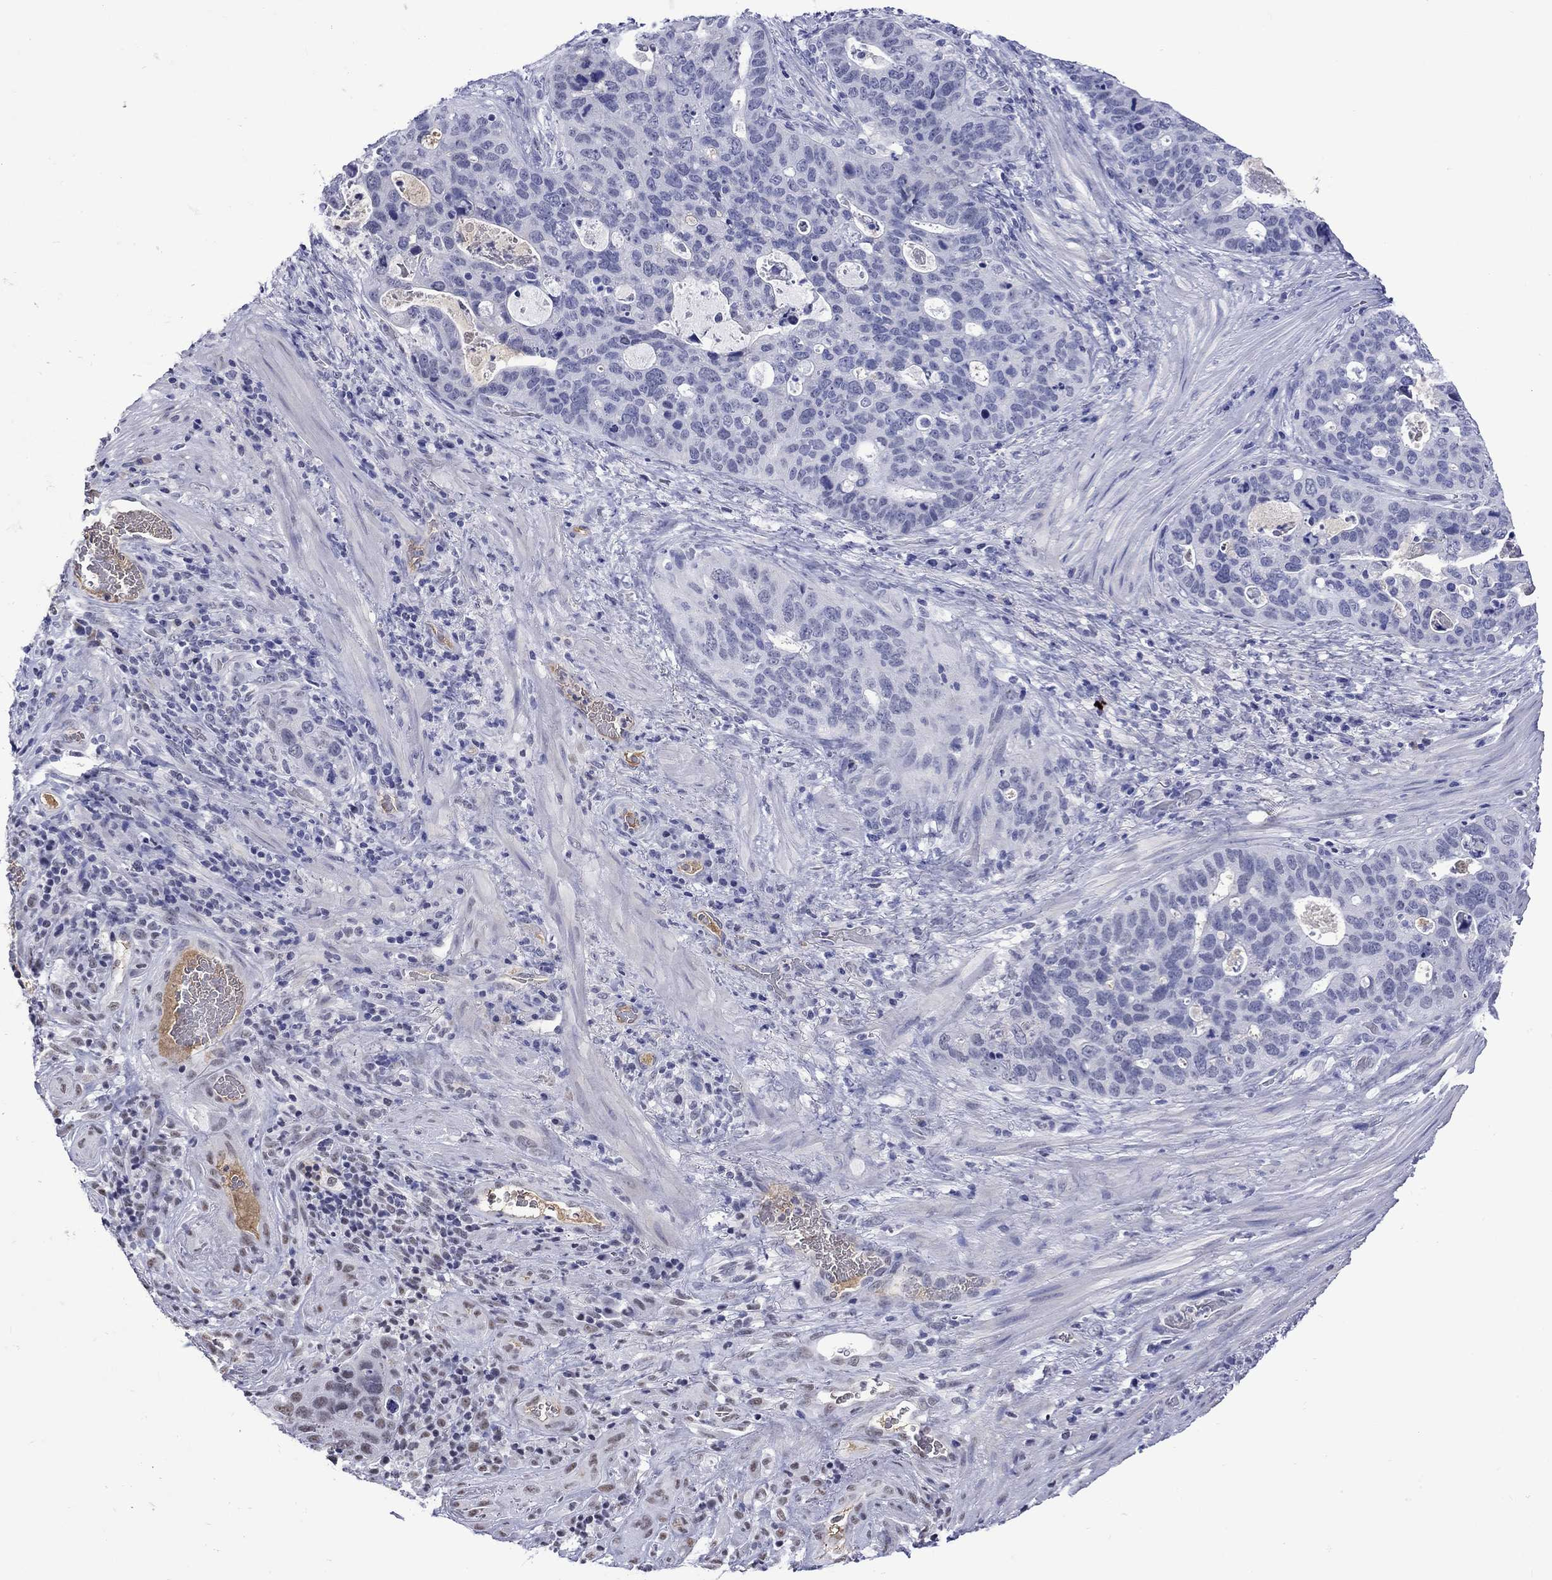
{"staining": {"intensity": "negative", "quantity": "none", "location": "none"}, "tissue": "stomach cancer", "cell_type": "Tumor cells", "image_type": "cancer", "snomed": [{"axis": "morphology", "description": "Adenocarcinoma, NOS"}, {"axis": "topography", "description": "Stomach"}], "caption": "IHC histopathology image of neoplastic tissue: human stomach adenocarcinoma stained with DAB (3,3'-diaminobenzidine) displays no significant protein expression in tumor cells. (Stains: DAB (3,3'-diaminobenzidine) IHC with hematoxylin counter stain, Microscopy: brightfield microscopy at high magnification).", "gene": "APOA2", "patient": {"sex": "male", "age": 54}}